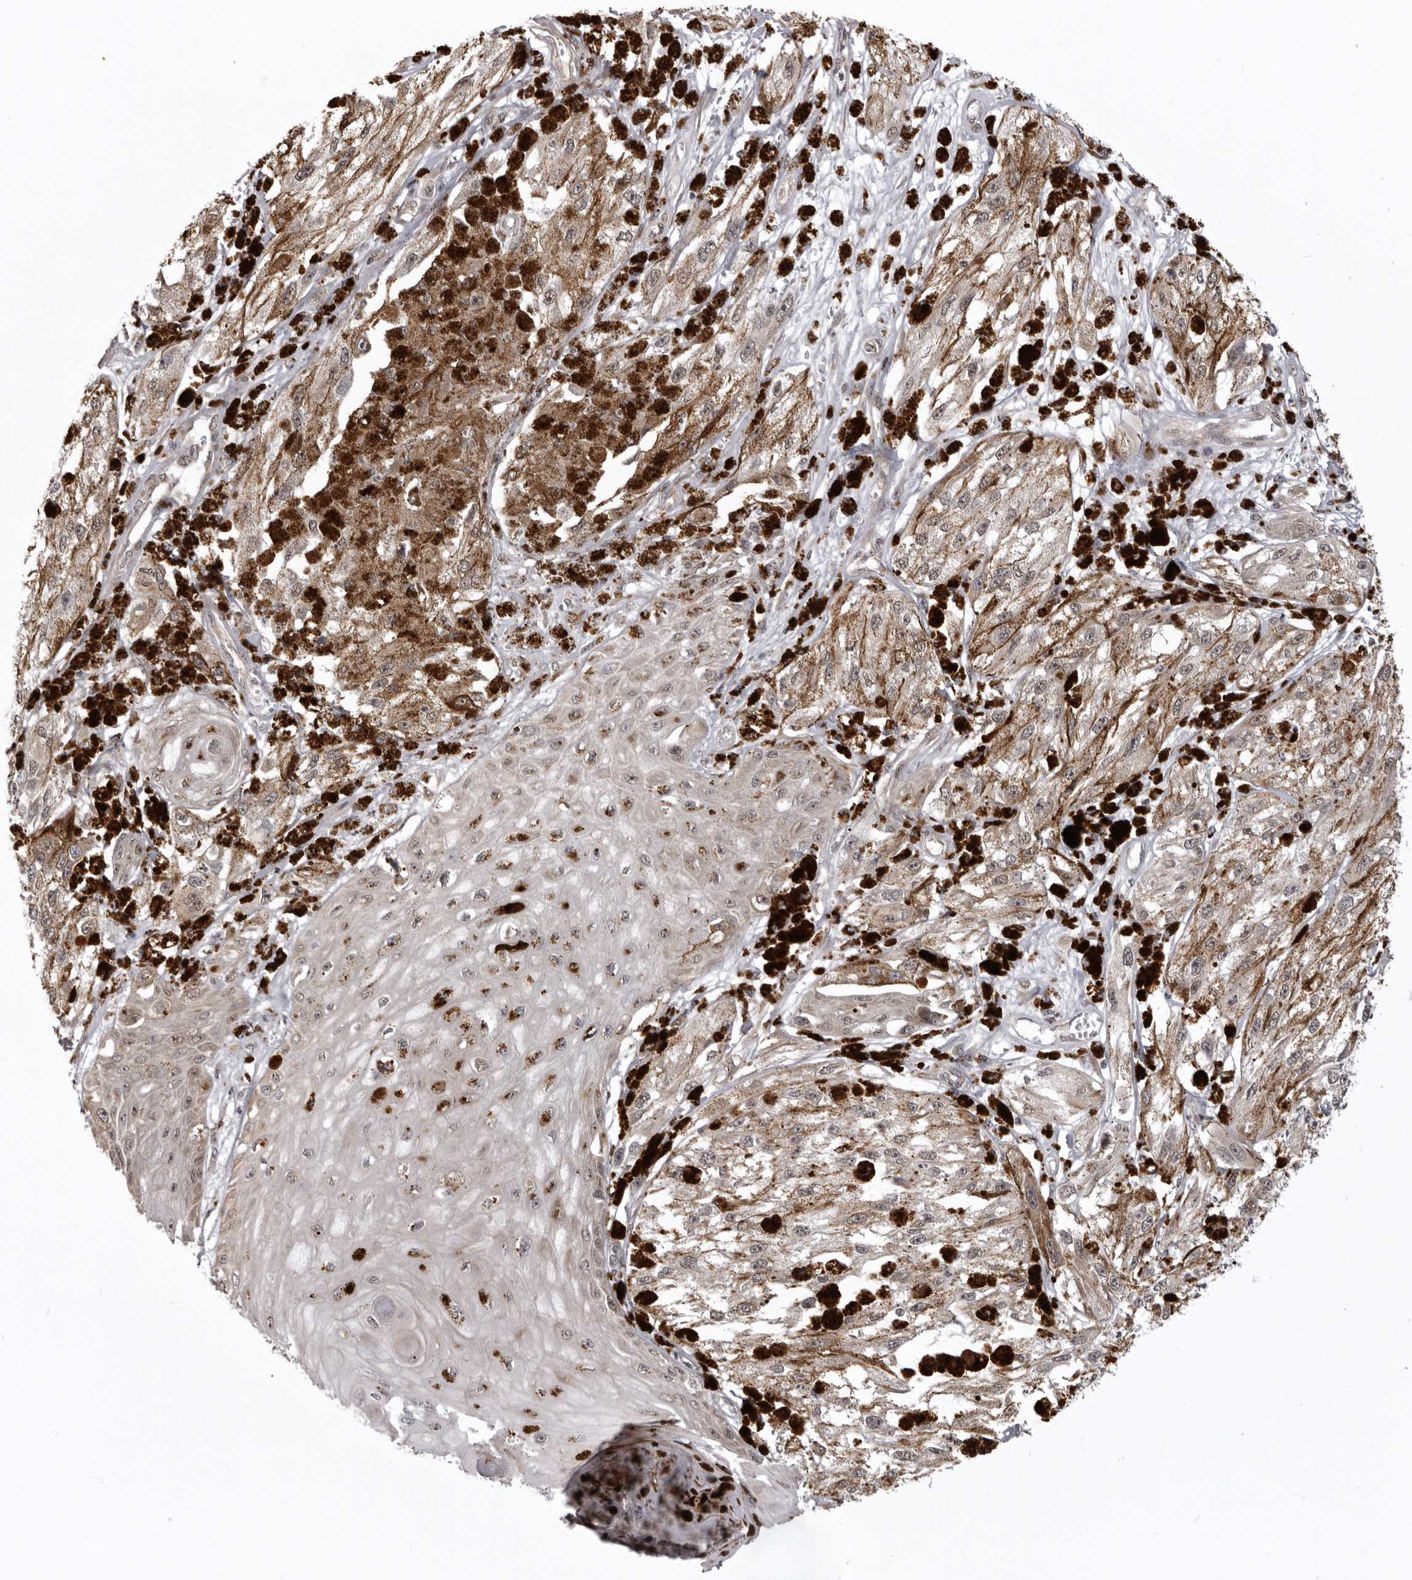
{"staining": {"intensity": "weak", "quantity": ">75%", "location": "cytoplasmic/membranous,nuclear"}, "tissue": "melanoma", "cell_type": "Tumor cells", "image_type": "cancer", "snomed": [{"axis": "morphology", "description": "Malignant melanoma, NOS"}, {"axis": "topography", "description": "Skin"}], "caption": "Weak cytoplasmic/membranous and nuclear positivity is seen in approximately >75% of tumor cells in melanoma.", "gene": "C1orf109", "patient": {"sex": "male", "age": 88}}